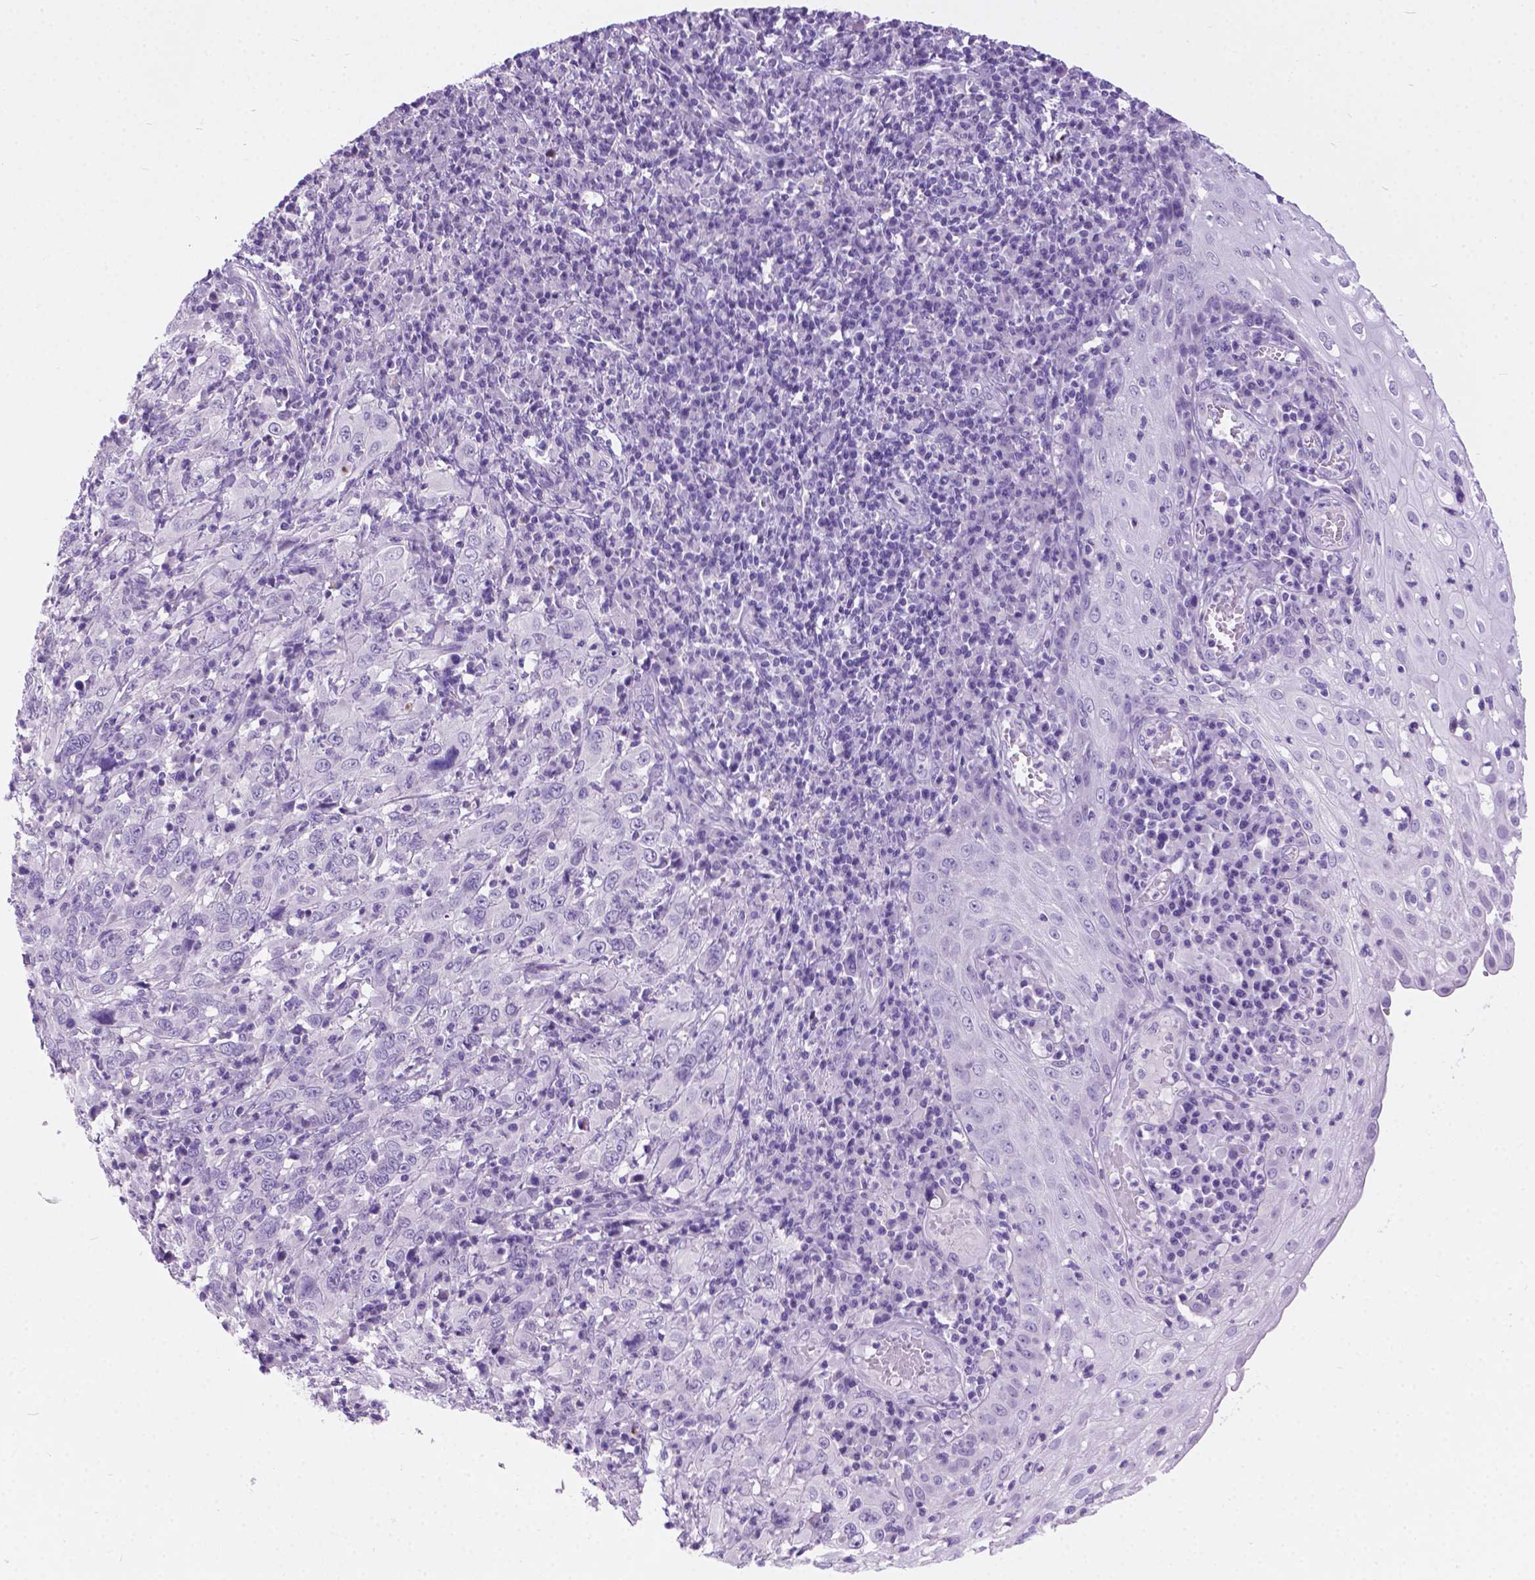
{"staining": {"intensity": "negative", "quantity": "none", "location": "none"}, "tissue": "cervical cancer", "cell_type": "Tumor cells", "image_type": "cancer", "snomed": [{"axis": "morphology", "description": "Squamous cell carcinoma, NOS"}, {"axis": "topography", "description": "Cervix"}], "caption": "Histopathology image shows no protein expression in tumor cells of cervical cancer (squamous cell carcinoma) tissue.", "gene": "ARMS2", "patient": {"sex": "female", "age": 46}}